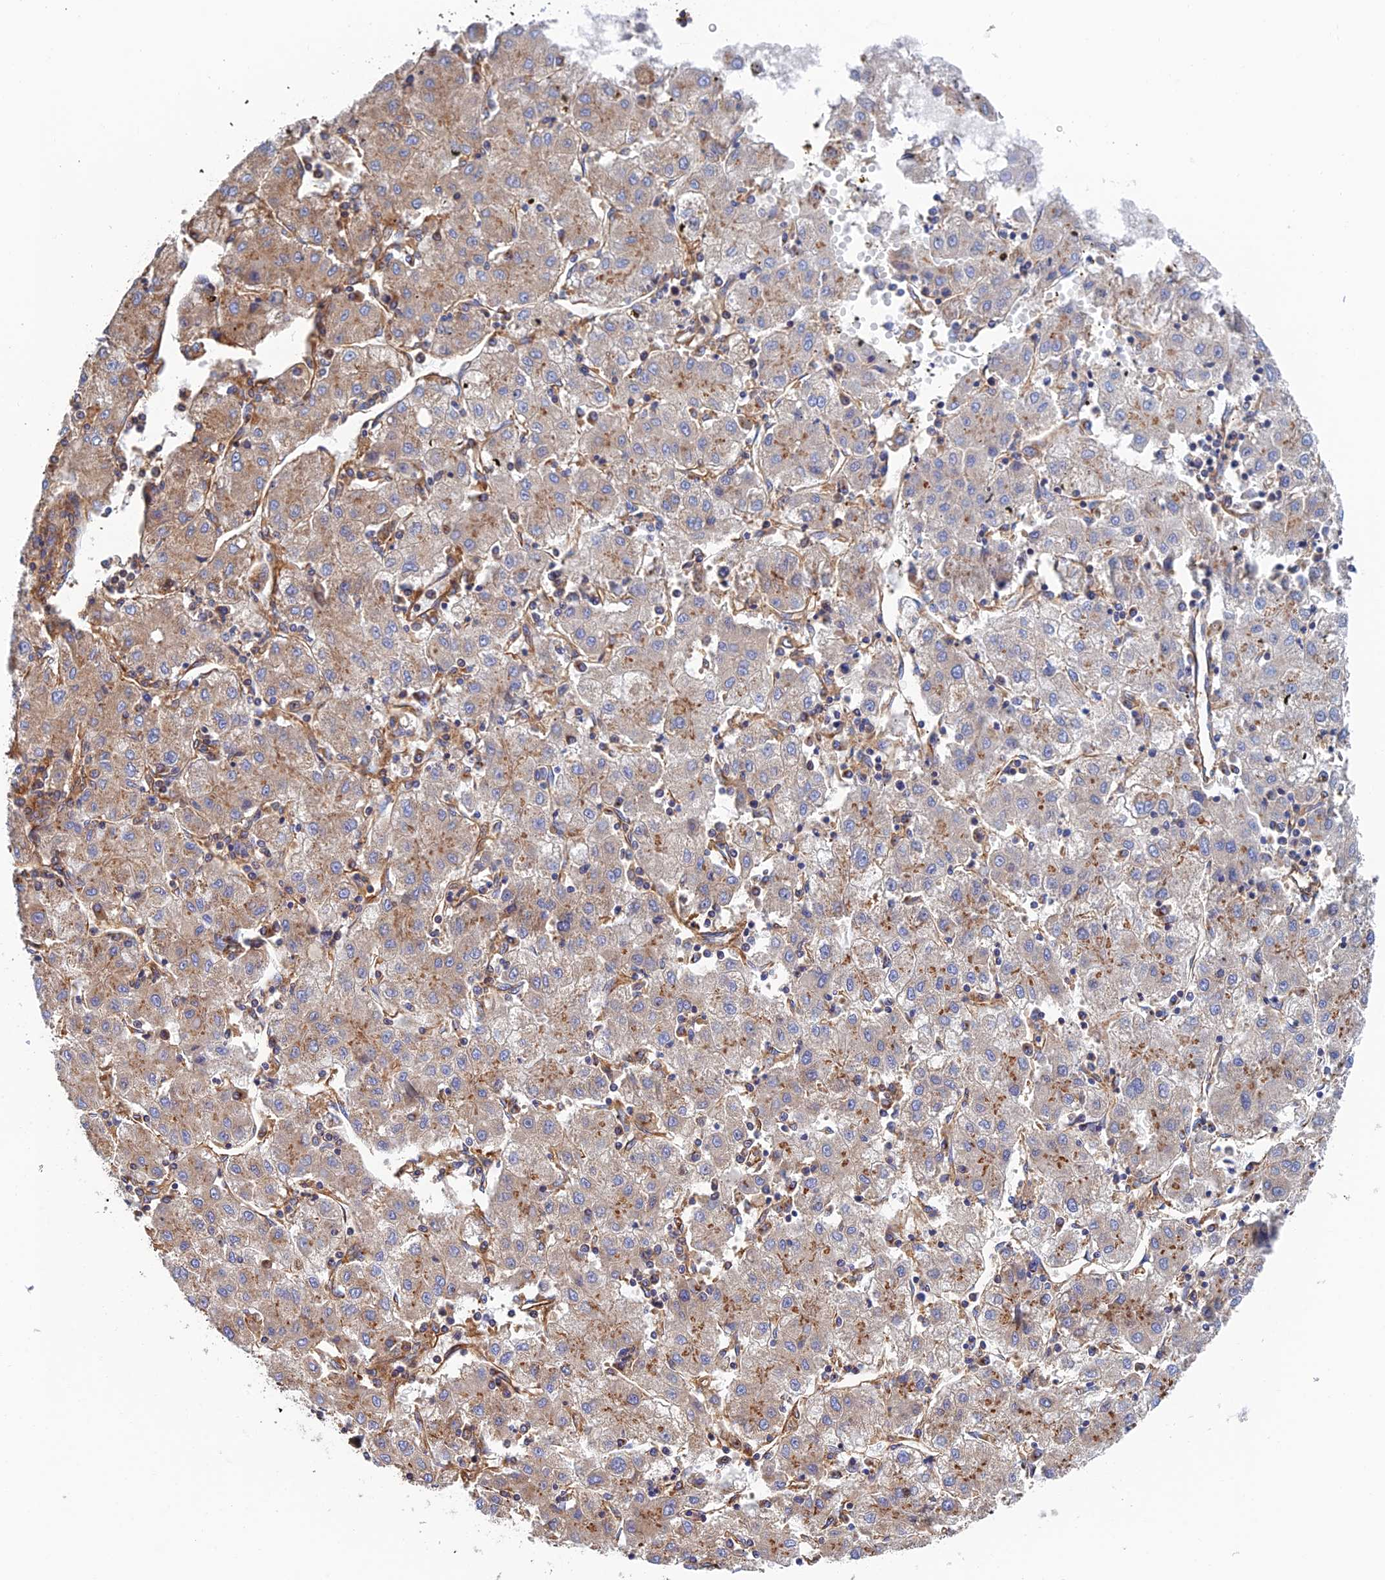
{"staining": {"intensity": "weak", "quantity": "<25%", "location": "cytoplasmic/membranous"}, "tissue": "liver cancer", "cell_type": "Tumor cells", "image_type": "cancer", "snomed": [{"axis": "morphology", "description": "Carcinoma, Hepatocellular, NOS"}, {"axis": "topography", "description": "Liver"}], "caption": "Immunohistochemistry (IHC) photomicrograph of human liver cancer (hepatocellular carcinoma) stained for a protein (brown), which reveals no staining in tumor cells.", "gene": "DCTN2", "patient": {"sex": "male", "age": 72}}